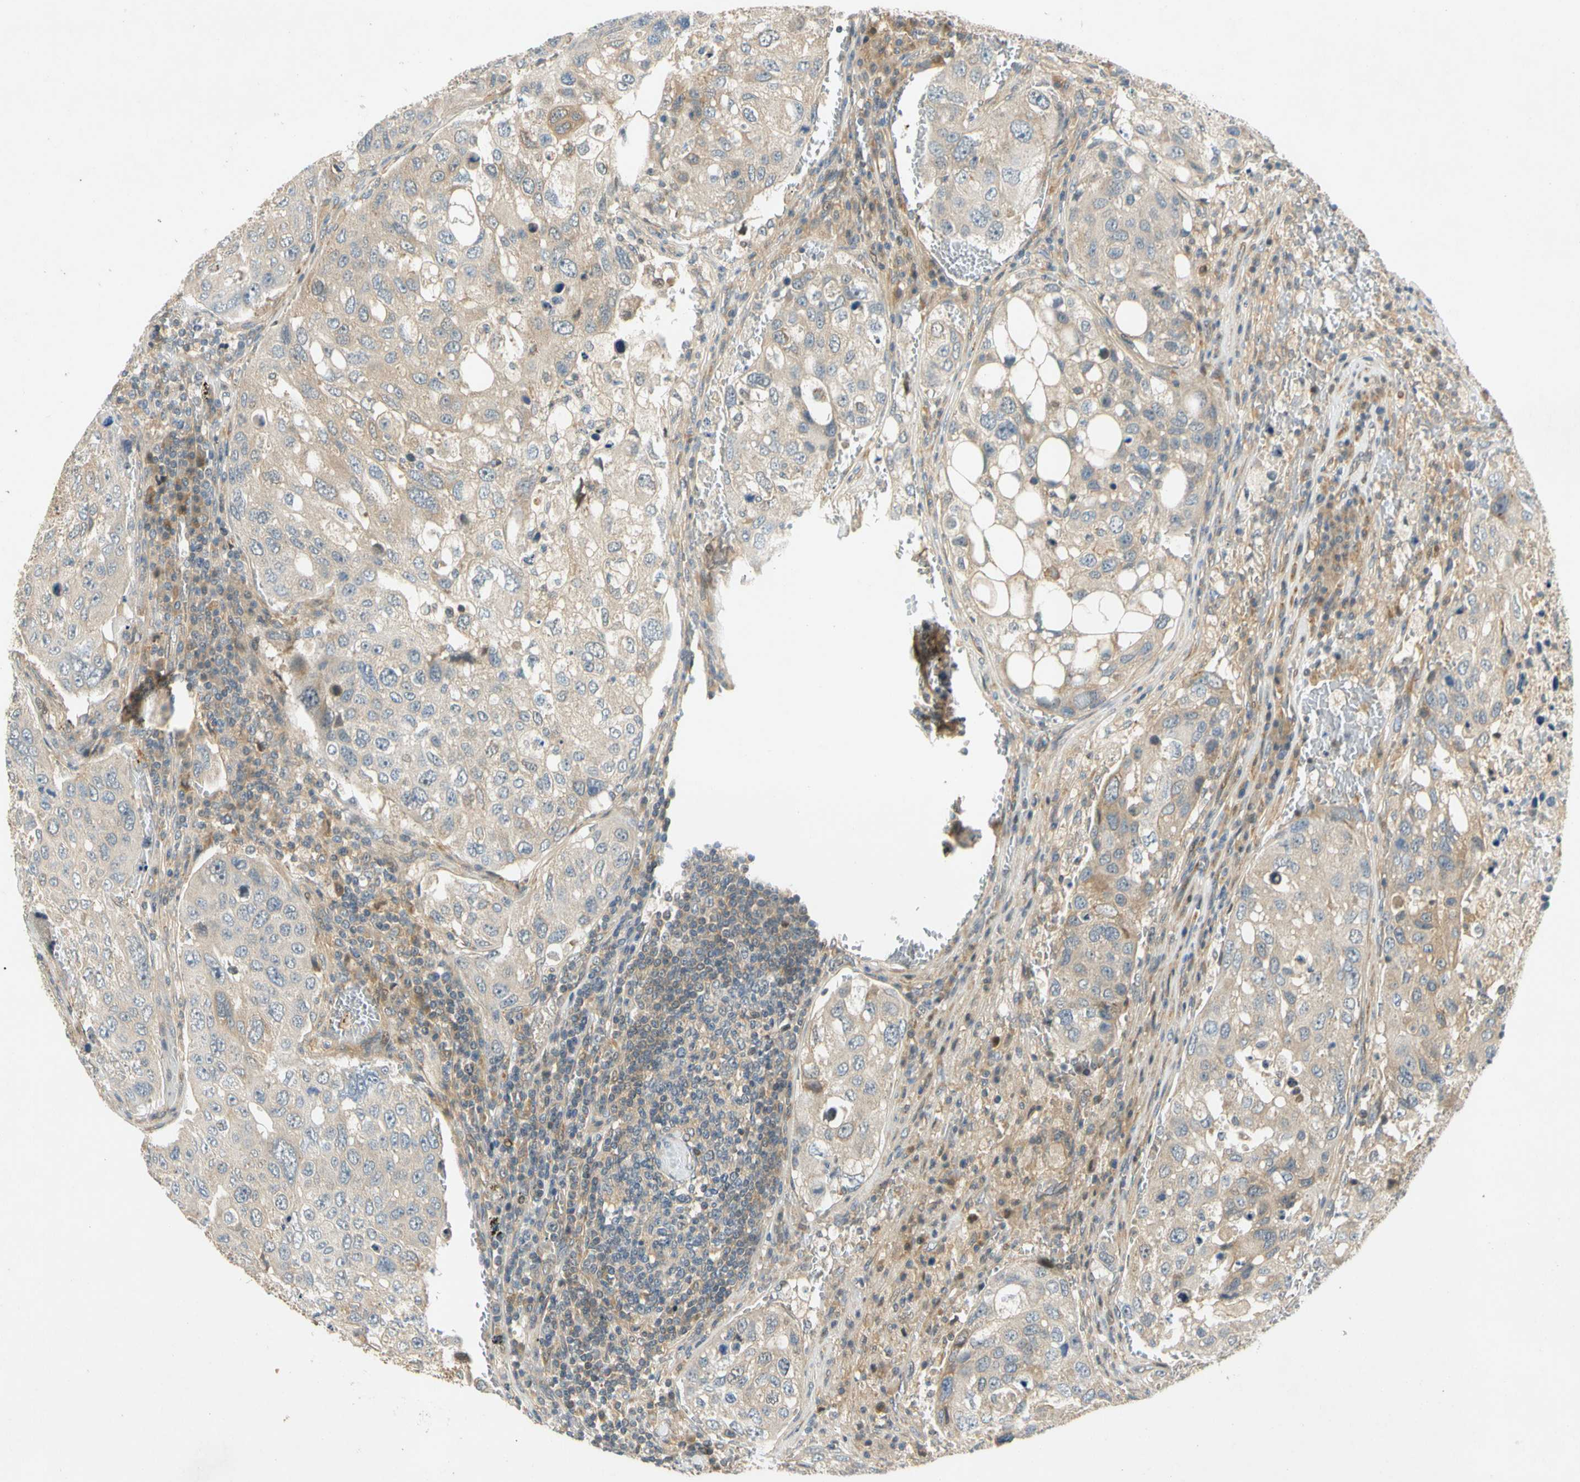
{"staining": {"intensity": "weak", "quantity": "25%-75%", "location": "cytoplasmic/membranous"}, "tissue": "urothelial cancer", "cell_type": "Tumor cells", "image_type": "cancer", "snomed": [{"axis": "morphology", "description": "Urothelial carcinoma, High grade"}, {"axis": "topography", "description": "Lymph node"}, {"axis": "topography", "description": "Urinary bladder"}], "caption": "The immunohistochemical stain shows weak cytoplasmic/membranous staining in tumor cells of high-grade urothelial carcinoma tissue.", "gene": "GATD1", "patient": {"sex": "male", "age": 51}}